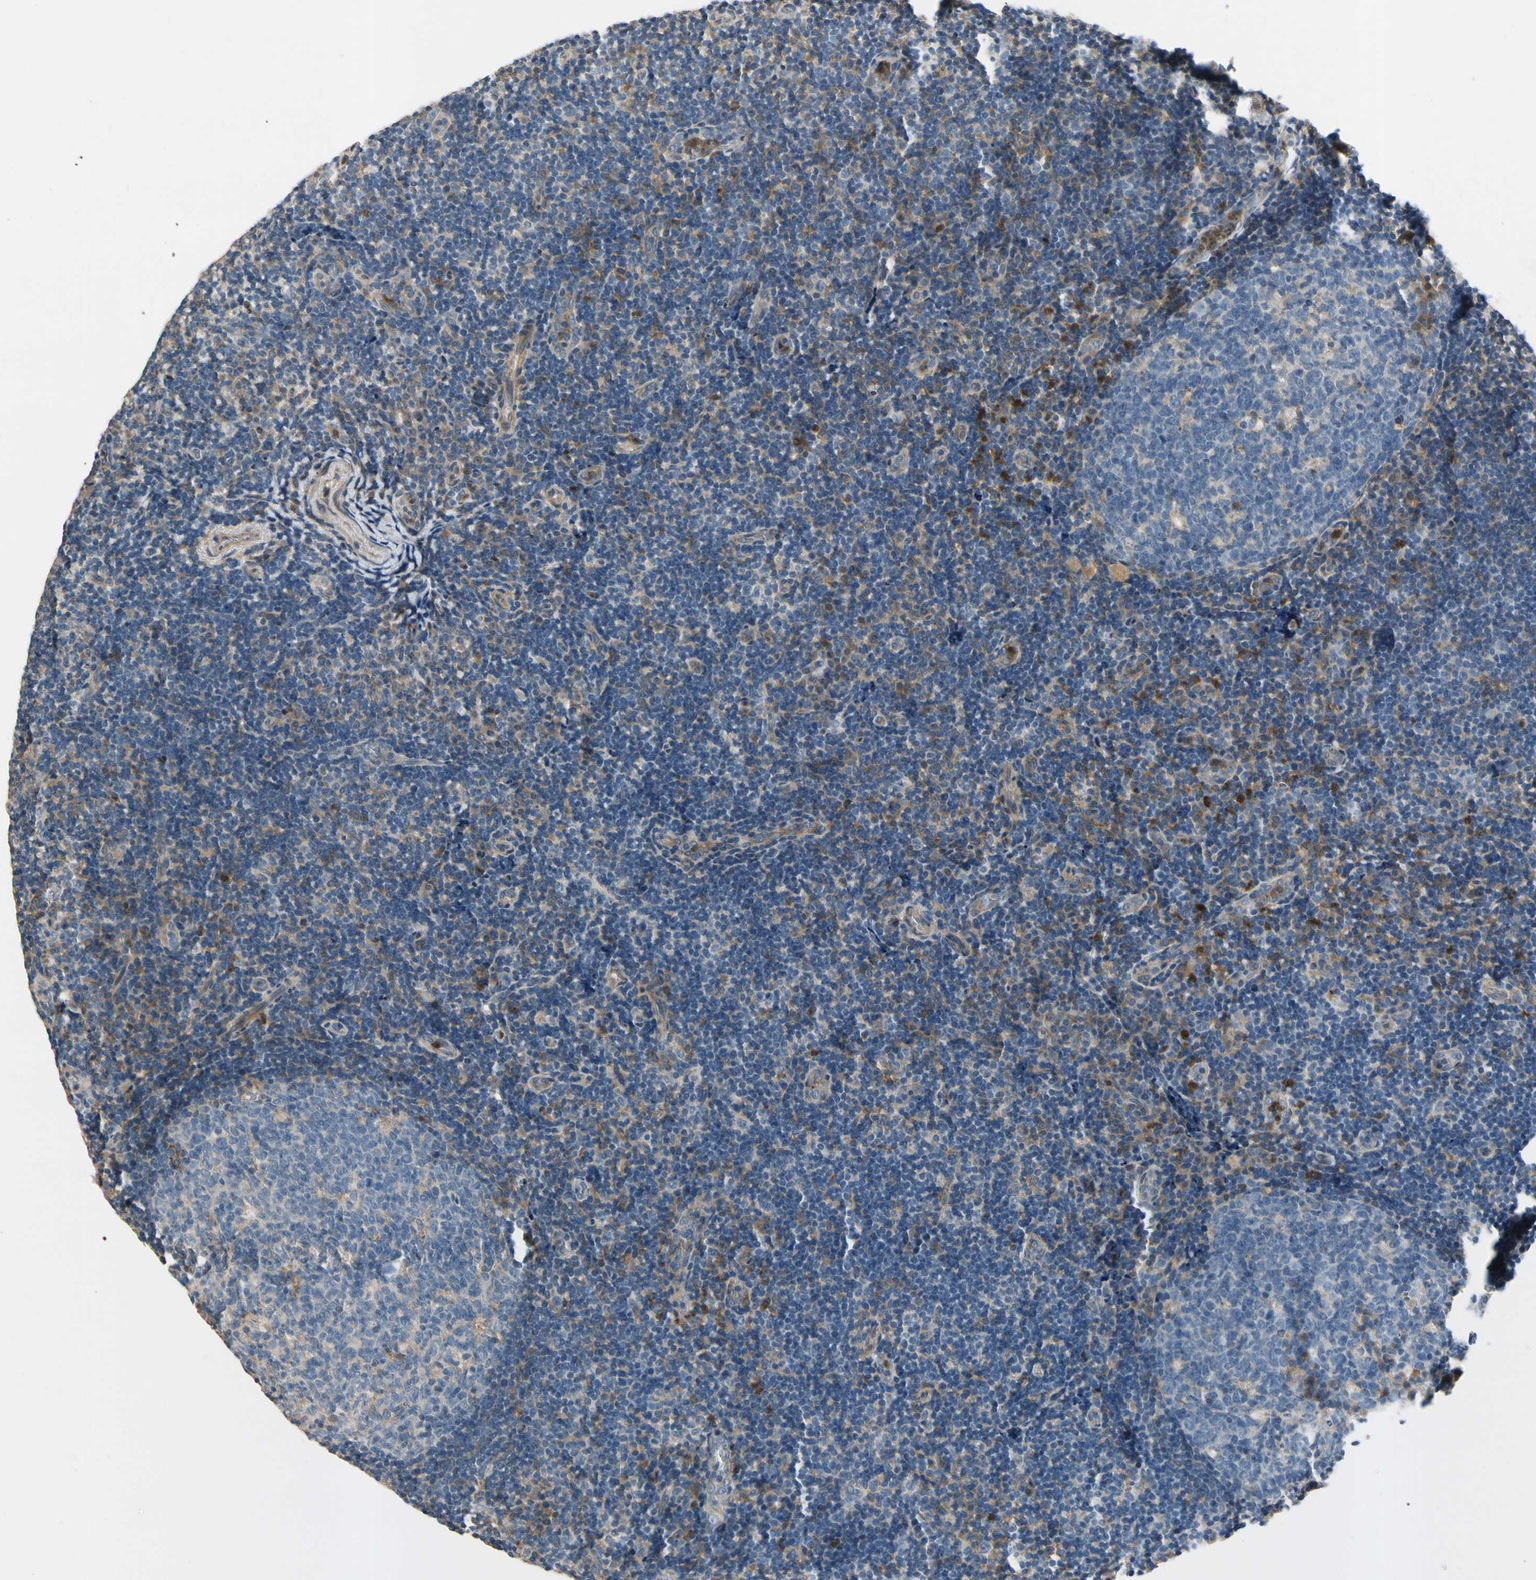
{"staining": {"intensity": "negative", "quantity": "none", "location": "none"}, "tissue": "tonsil", "cell_type": "Germinal center cells", "image_type": "normal", "snomed": [{"axis": "morphology", "description": "Normal tissue, NOS"}, {"axis": "topography", "description": "Tonsil"}], "caption": "IHC of benign tonsil demonstrates no positivity in germinal center cells.", "gene": "SIGLEC5", "patient": {"sex": "female", "age": 40}}